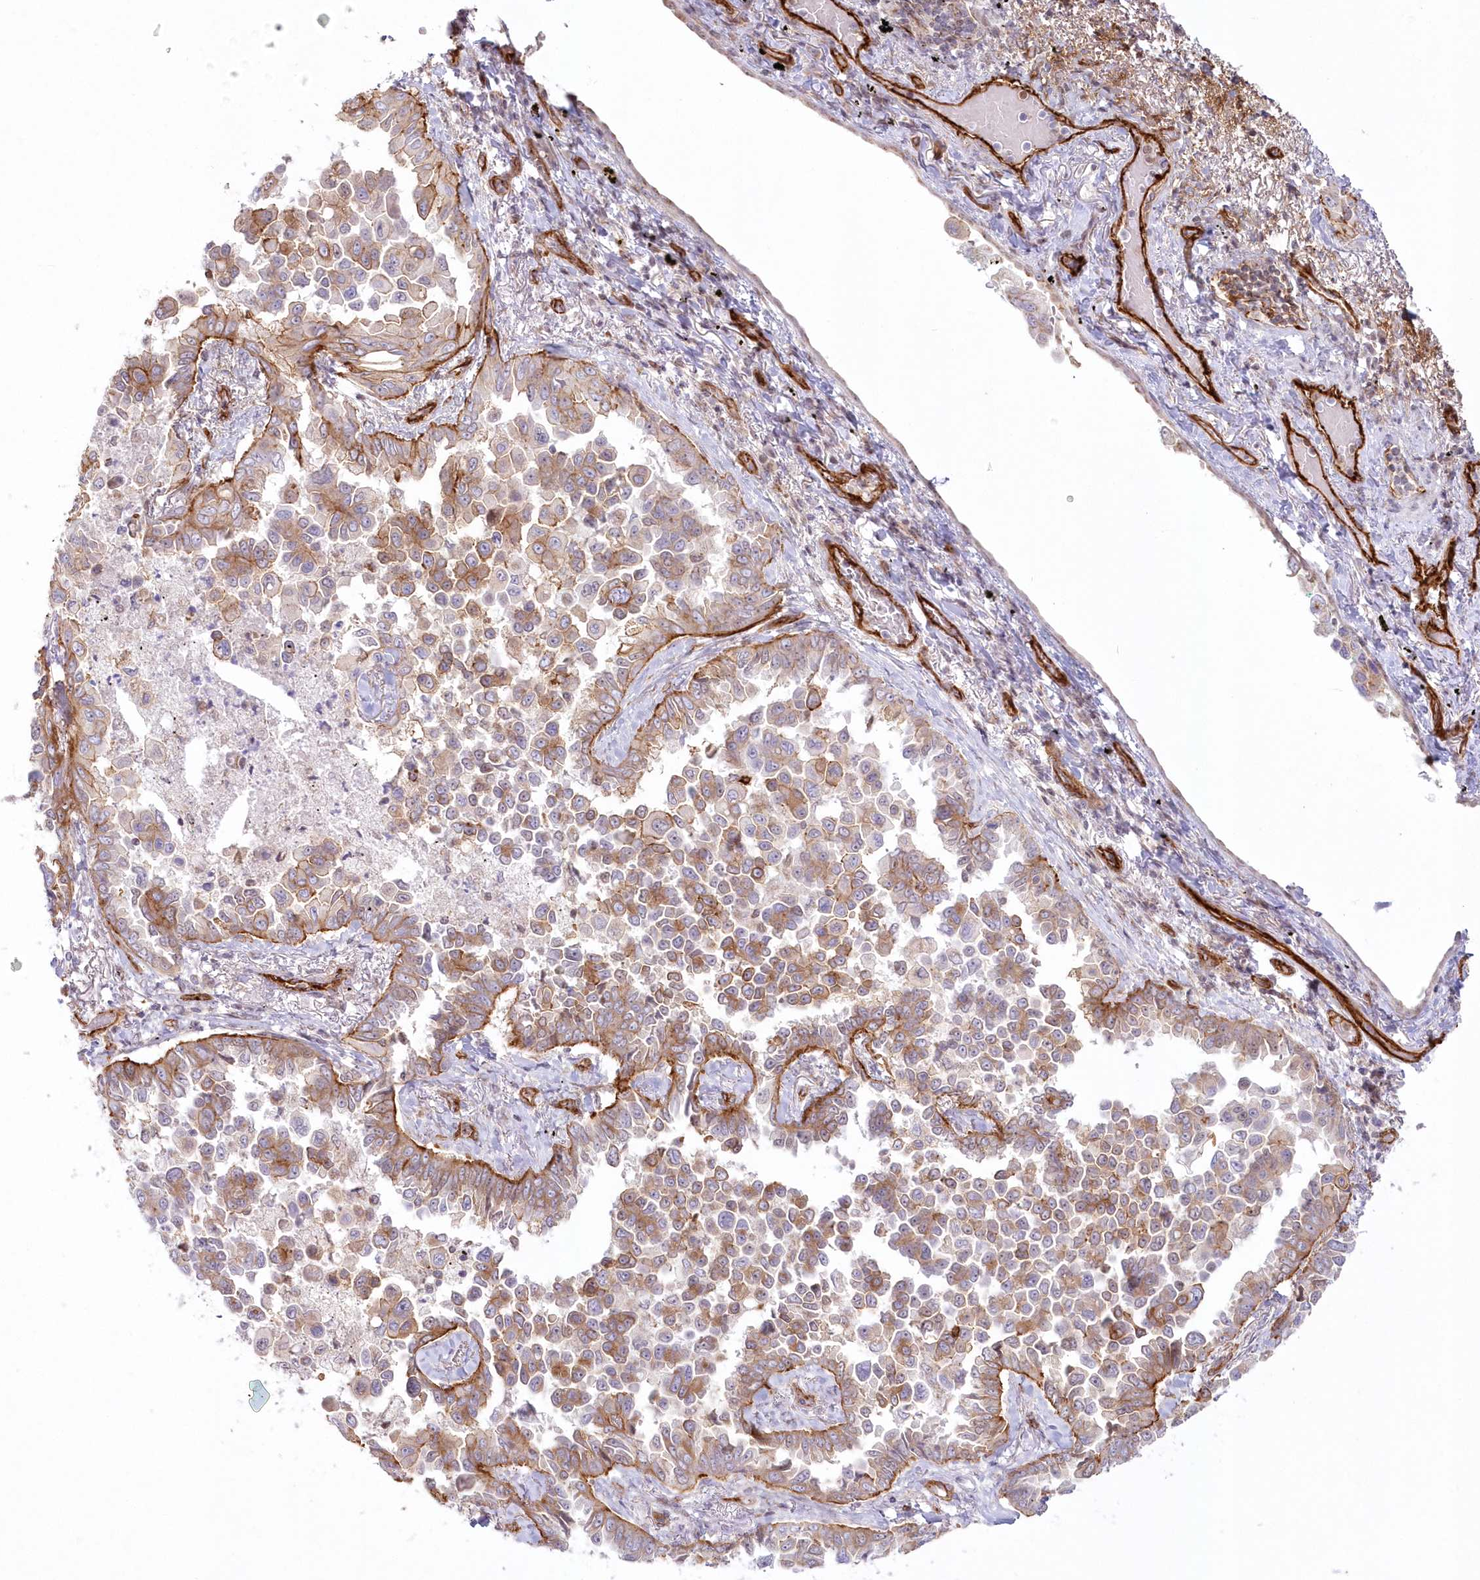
{"staining": {"intensity": "moderate", "quantity": "25%-75%", "location": "cytoplasmic/membranous"}, "tissue": "lung cancer", "cell_type": "Tumor cells", "image_type": "cancer", "snomed": [{"axis": "morphology", "description": "Adenocarcinoma, NOS"}, {"axis": "topography", "description": "Lung"}], "caption": "This histopathology image exhibits immunohistochemistry staining of lung cancer (adenocarcinoma), with medium moderate cytoplasmic/membranous staining in about 25%-75% of tumor cells.", "gene": "AFAP1L2", "patient": {"sex": "female", "age": 67}}